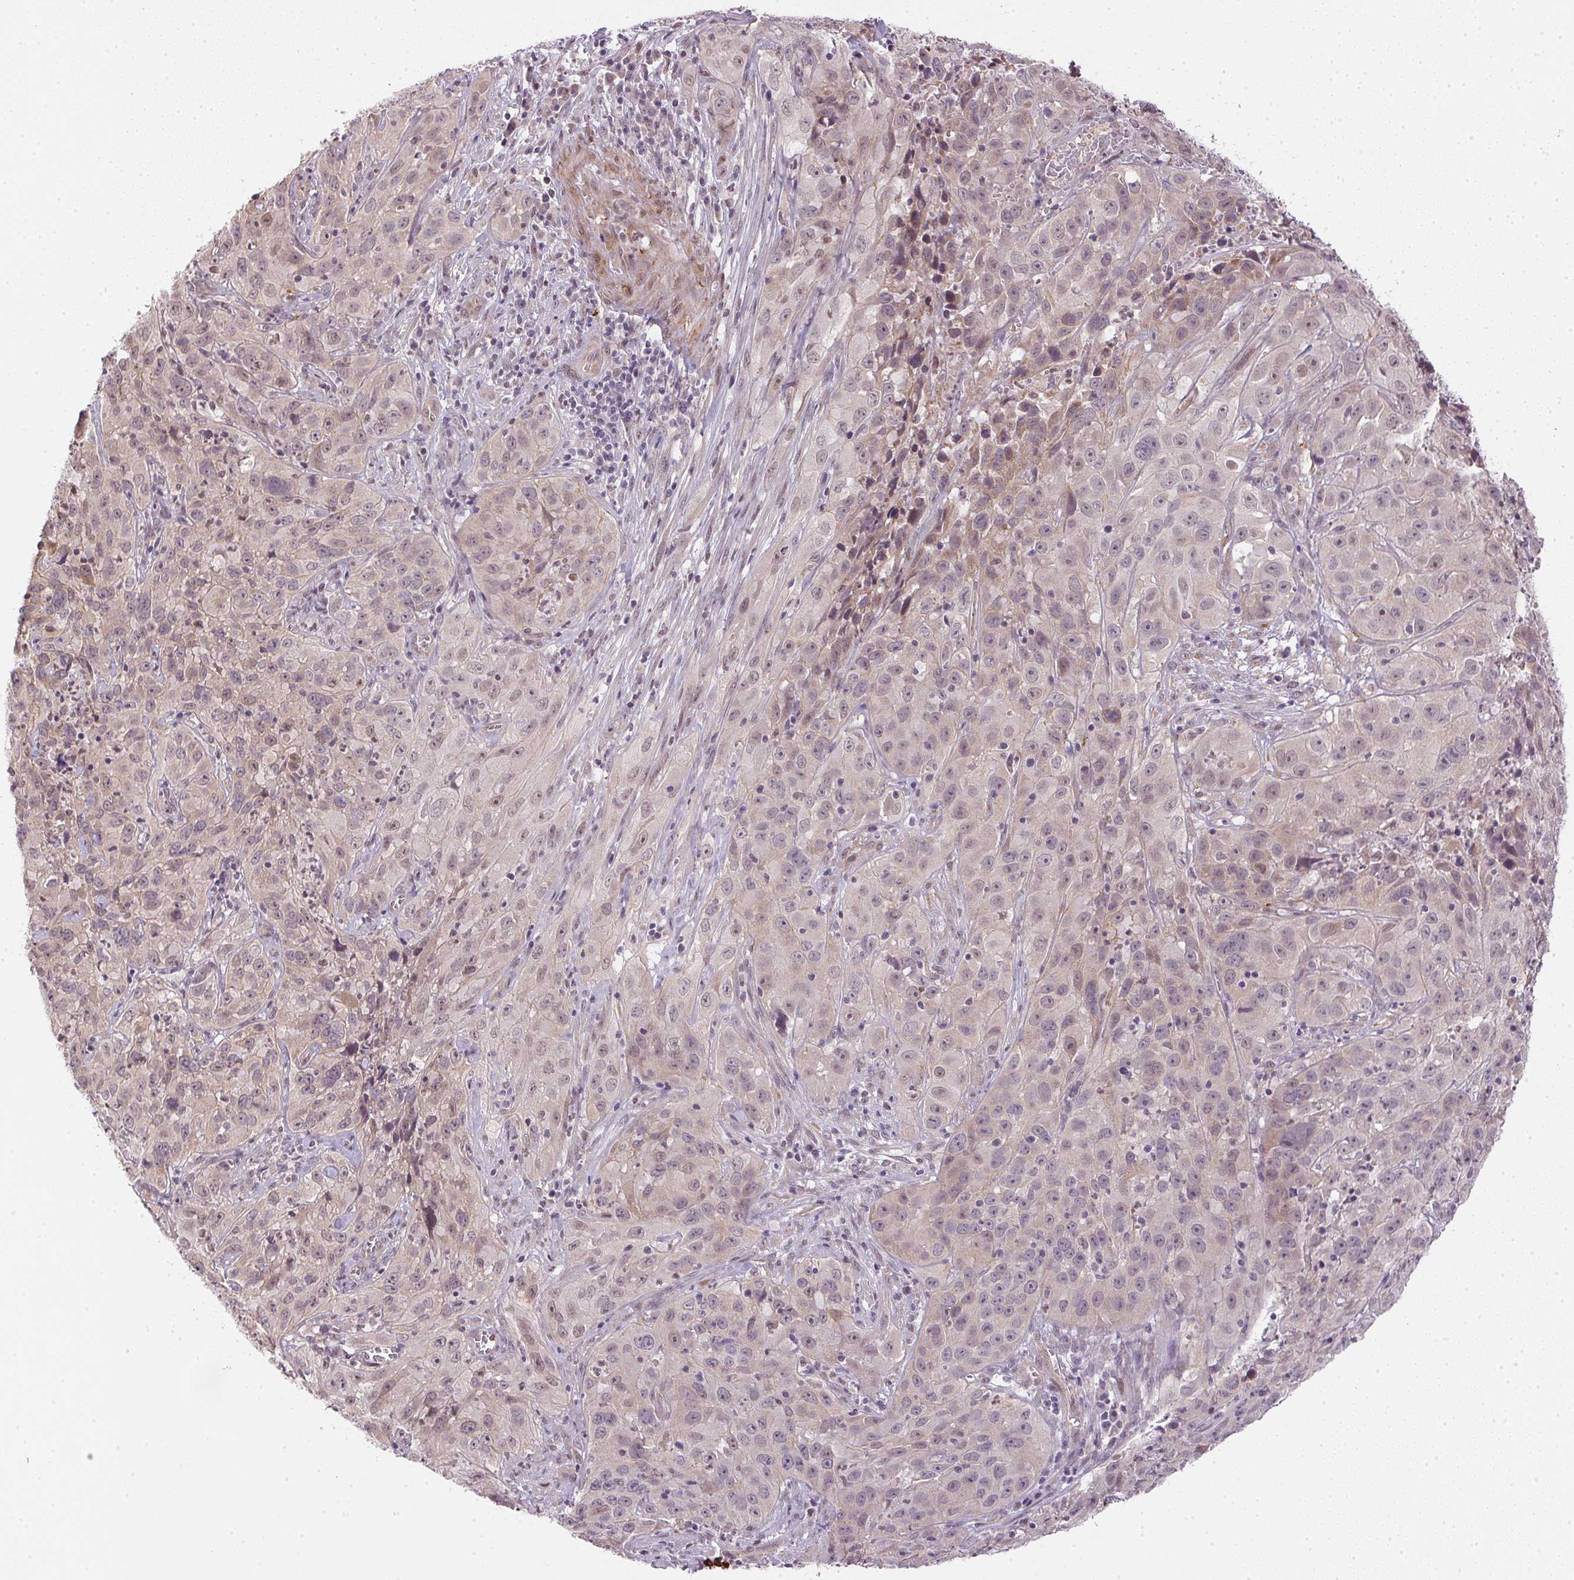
{"staining": {"intensity": "negative", "quantity": "none", "location": "none"}, "tissue": "cervical cancer", "cell_type": "Tumor cells", "image_type": "cancer", "snomed": [{"axis": "morphology", "description": "Squamous cell carcinoma, NOS"}, {"axis": "topography", "description": "Cervix"}], "caption": "A high-resolution micrograph shows immunohistochemistry (IHC) staining of cervical squamous cell carcinoma, which exhibits no significant staining in tumor cells.", "gene": "CFAP92", "patient": {"sex": "female", "age": 32}}